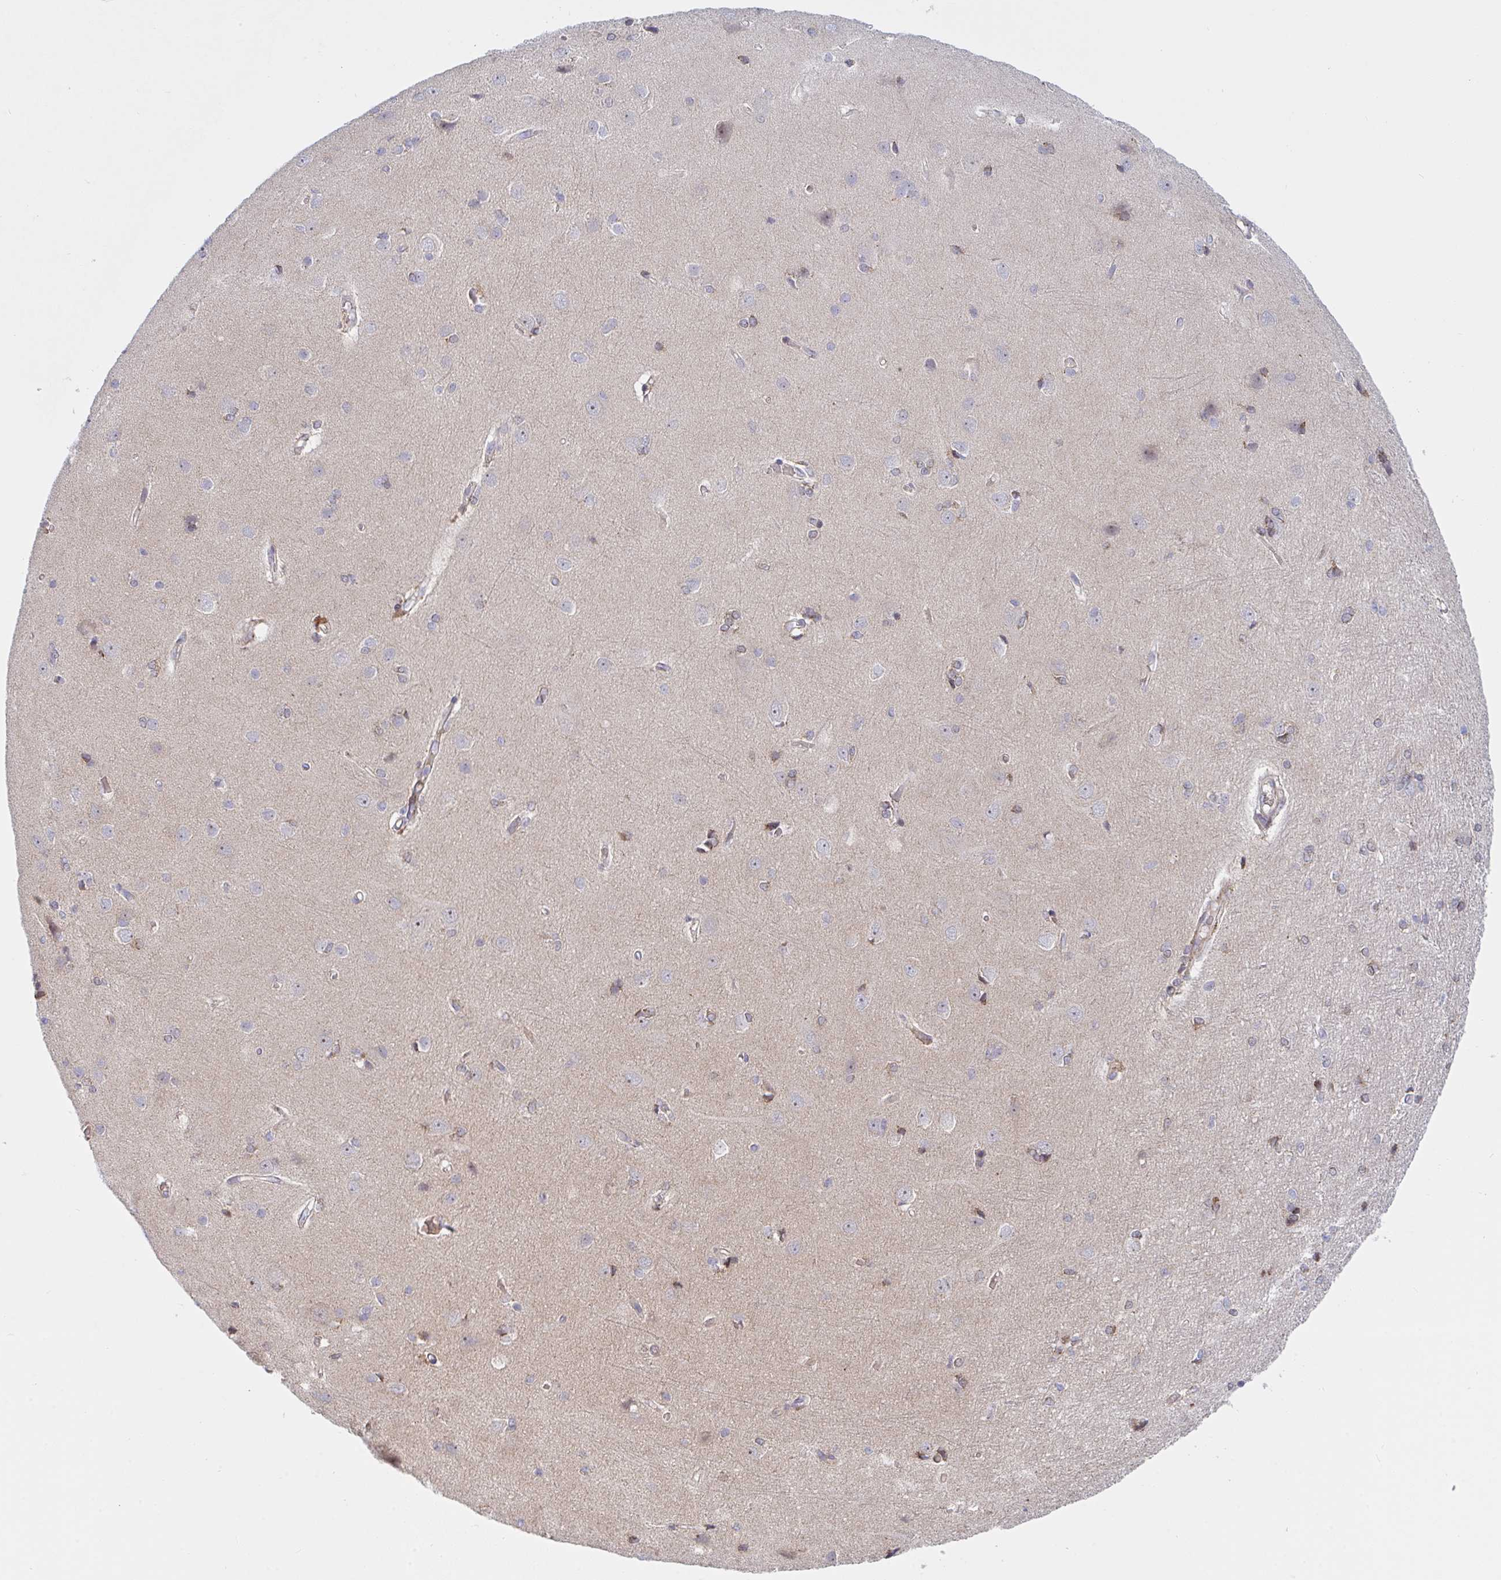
{"staining": {"intensity": "moderate", "quantity": "<25%", "location": "cytoplasmic/membranous"}, "tissue": "cerebral cortex", "cell_type": "Endothelial cells", "image_type": "normal", "snomed": [{"axis": "morphology", "description": "Normal tissue, NOS"}, {"axis": "topography", "description": "Cerebral cortex"}], "caption": "Cerebral cortex stained with IHC shows moderate cytoplasmic/membranous staining in about <25% of endothelial cells.", "gene": "TNFSF4", "patient": {"sex": "male", "age": 37}}